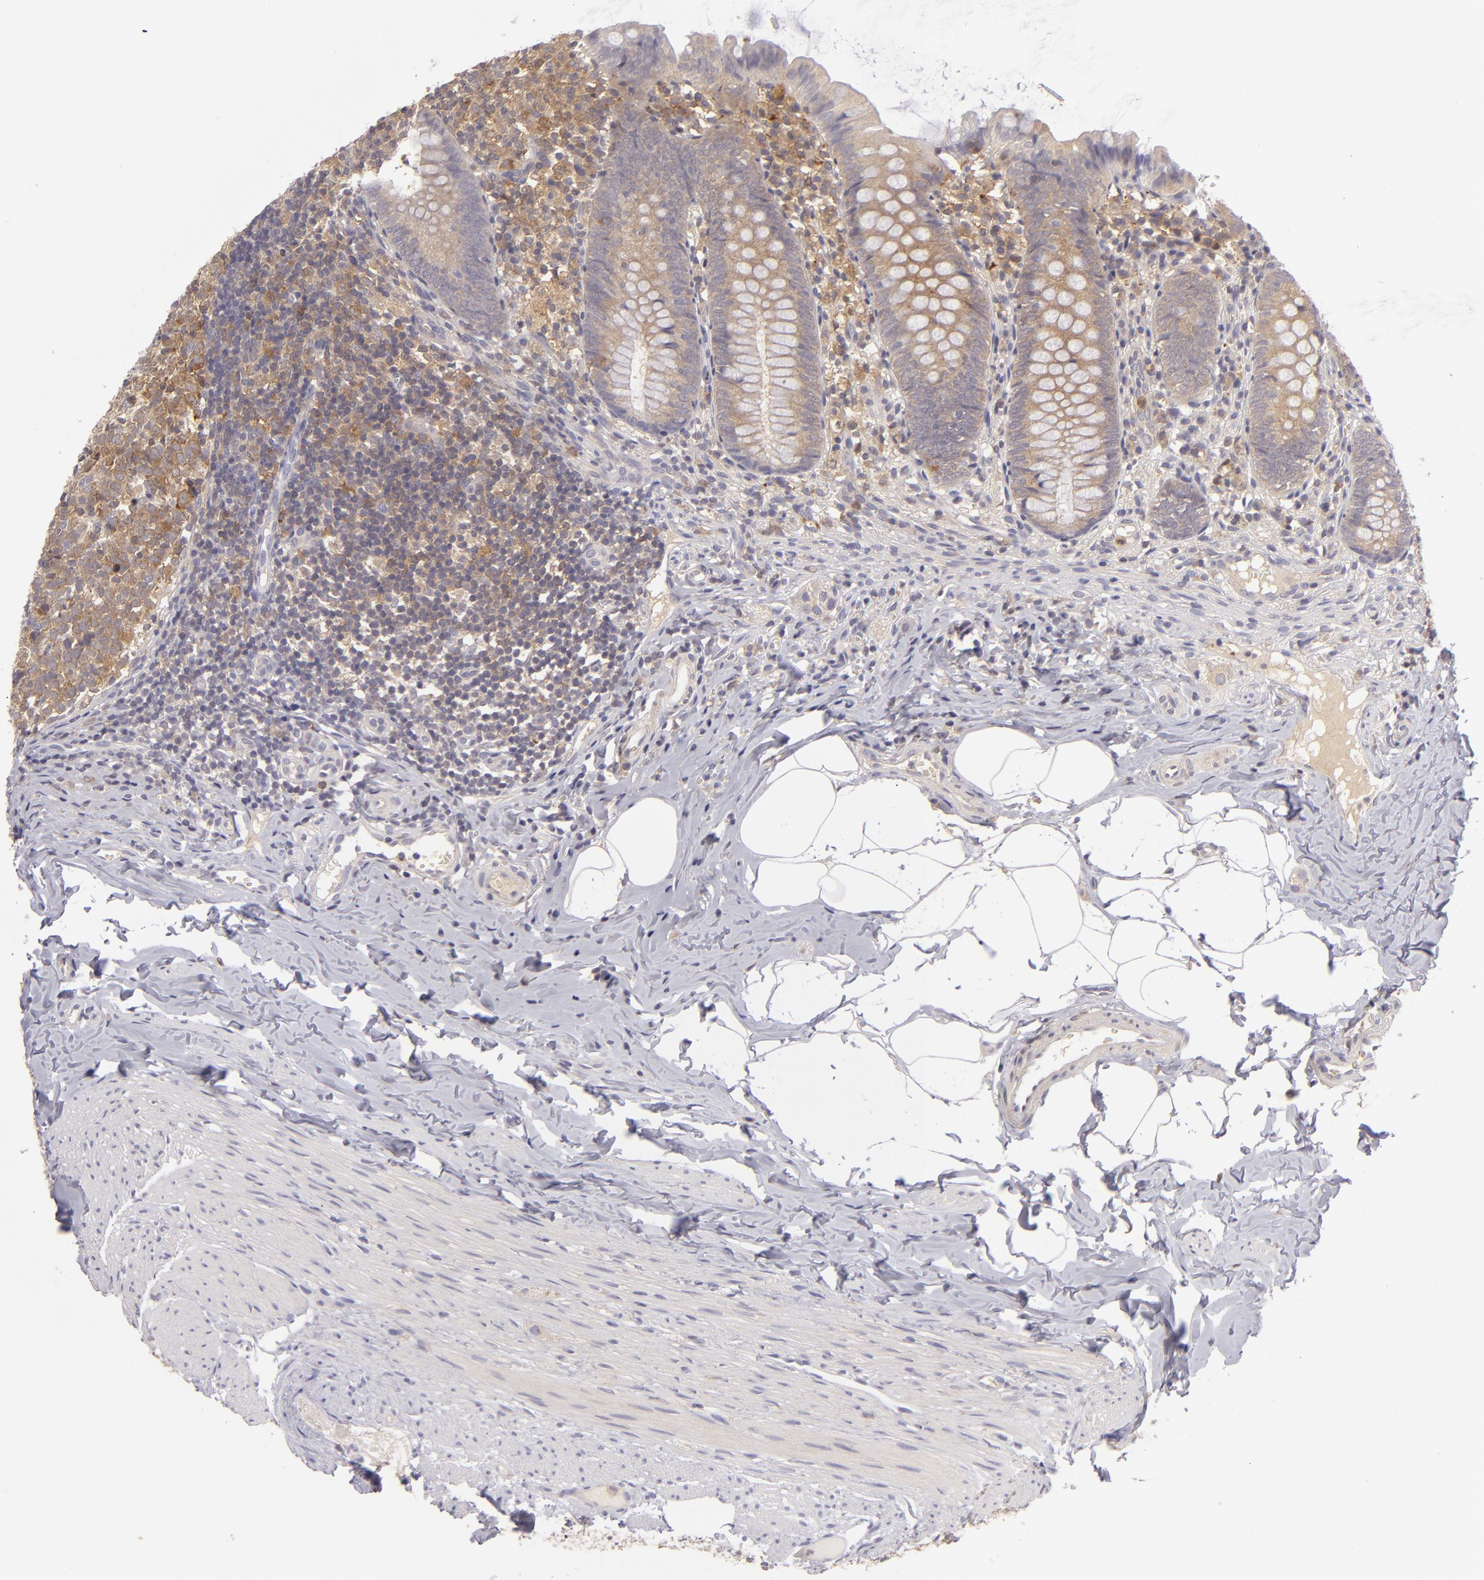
{"staining": {"intensity": "moderate", "quantity": ">75%", "location": "cytoplasmic/membranous"}, "tissue": "appendix", "cell_type": "Glandular cells", "image_type": "normal", "snomed": [{"axis": "morphology", "description": "Normal tissue, NOS"}, {"axis": "topography", "description": "Appendix"}], "caption": "This histopathology image demonstrates immunohistochemistry staining of benign human appendix, with medium moderate cytoplasmic/membranous expression in approximately >75% of glandular cells.", "gene": "MMP10", "patient": {"sex": "female", "age": 9}}